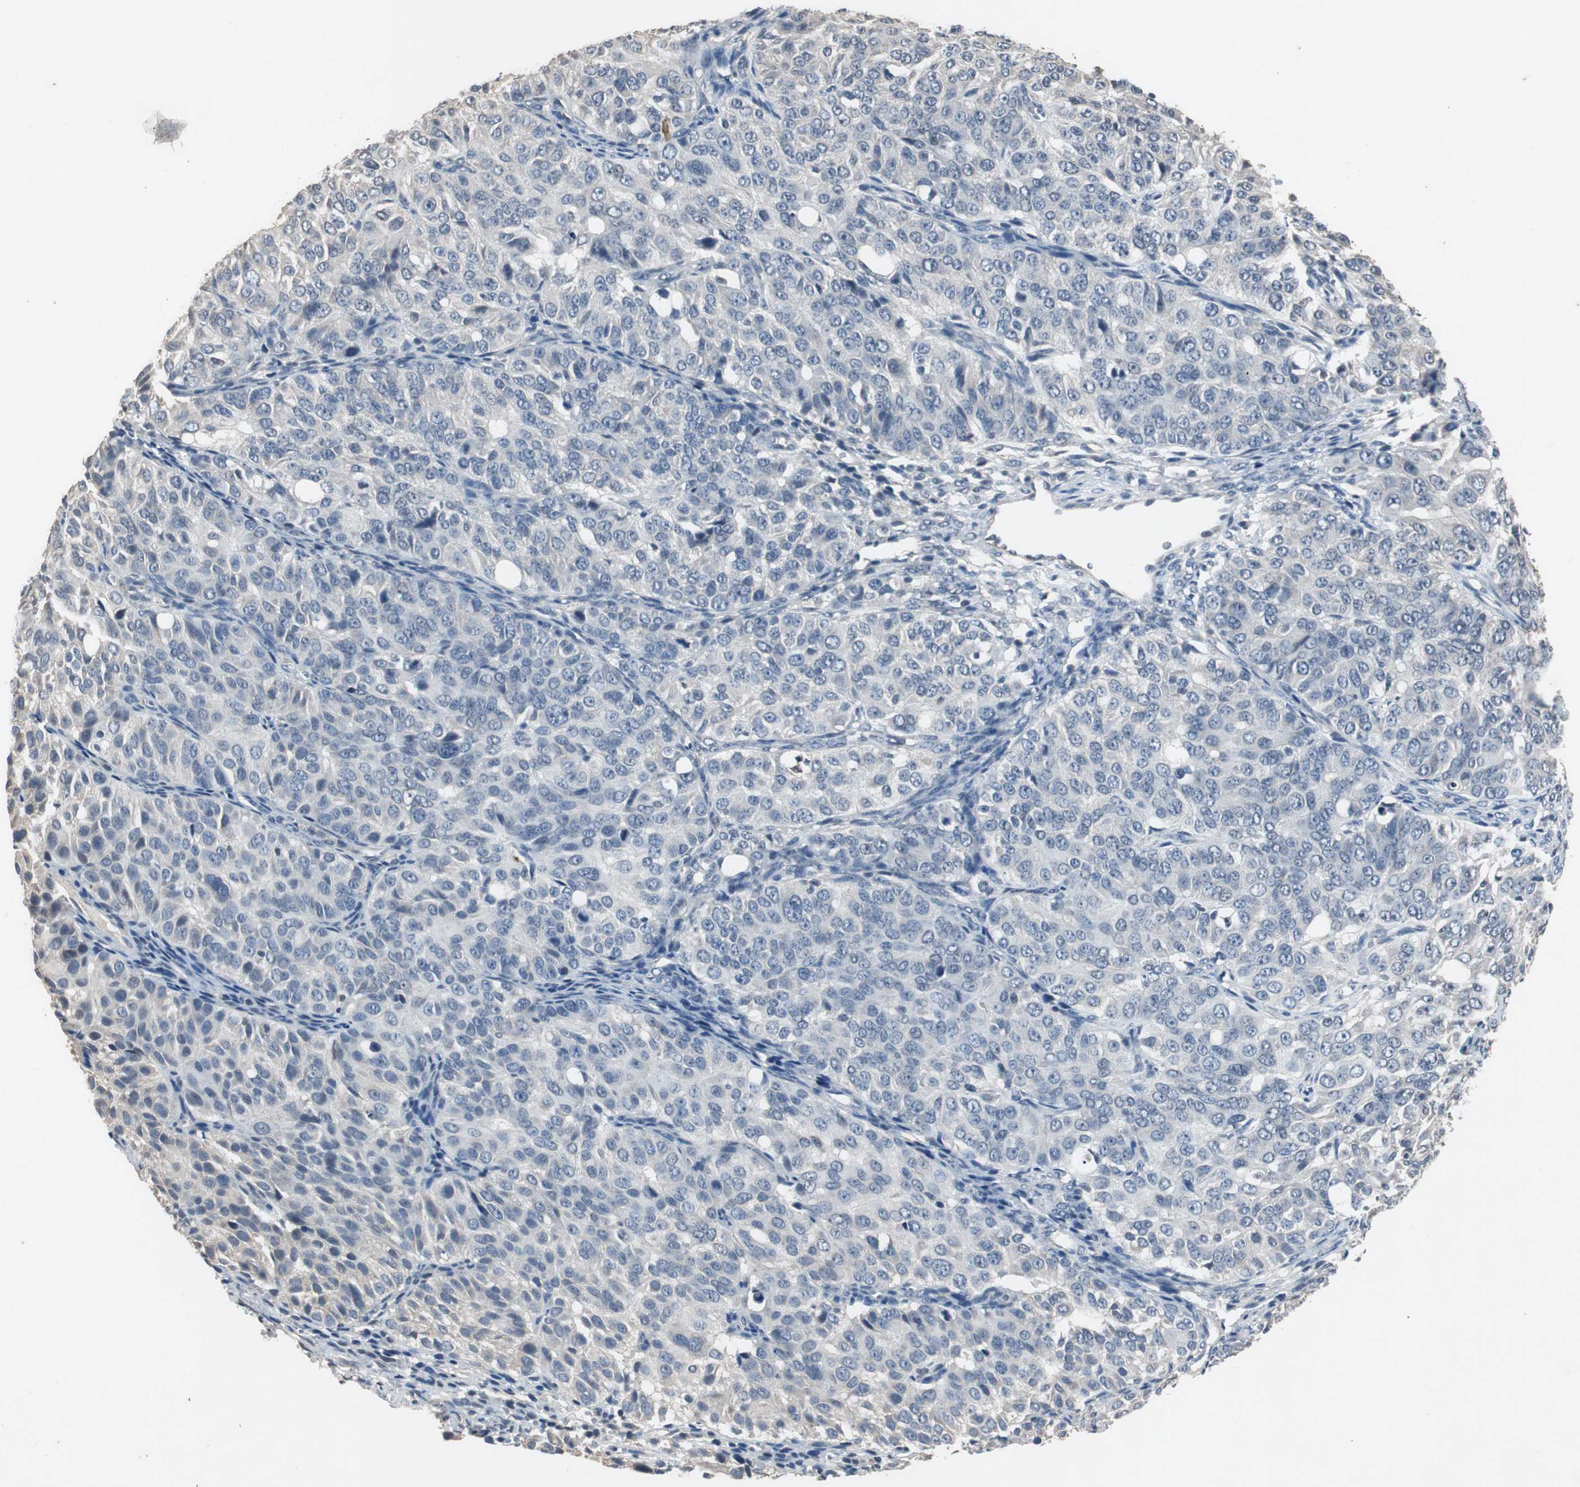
{"staining": {"intensity": "negative", "quantity": "none", "location": "none"}, "tissue": "ovarian cancer", "cell_type": "Tumor cells", "image_type": "cancer", "snomed": [{"axis": "morphology", "description": "Carcinoma, endometroid"}, {"axis": "topography", "description": "Ovary"}], "caption": "Tumor cells are negative for brown protein staining in ovarian cancer (endometroid carcinoma). (DAB IHC with hematoxylin counter stain).", "gene": "ADNP2", "patient": {"sex": "female", "age": 51}}